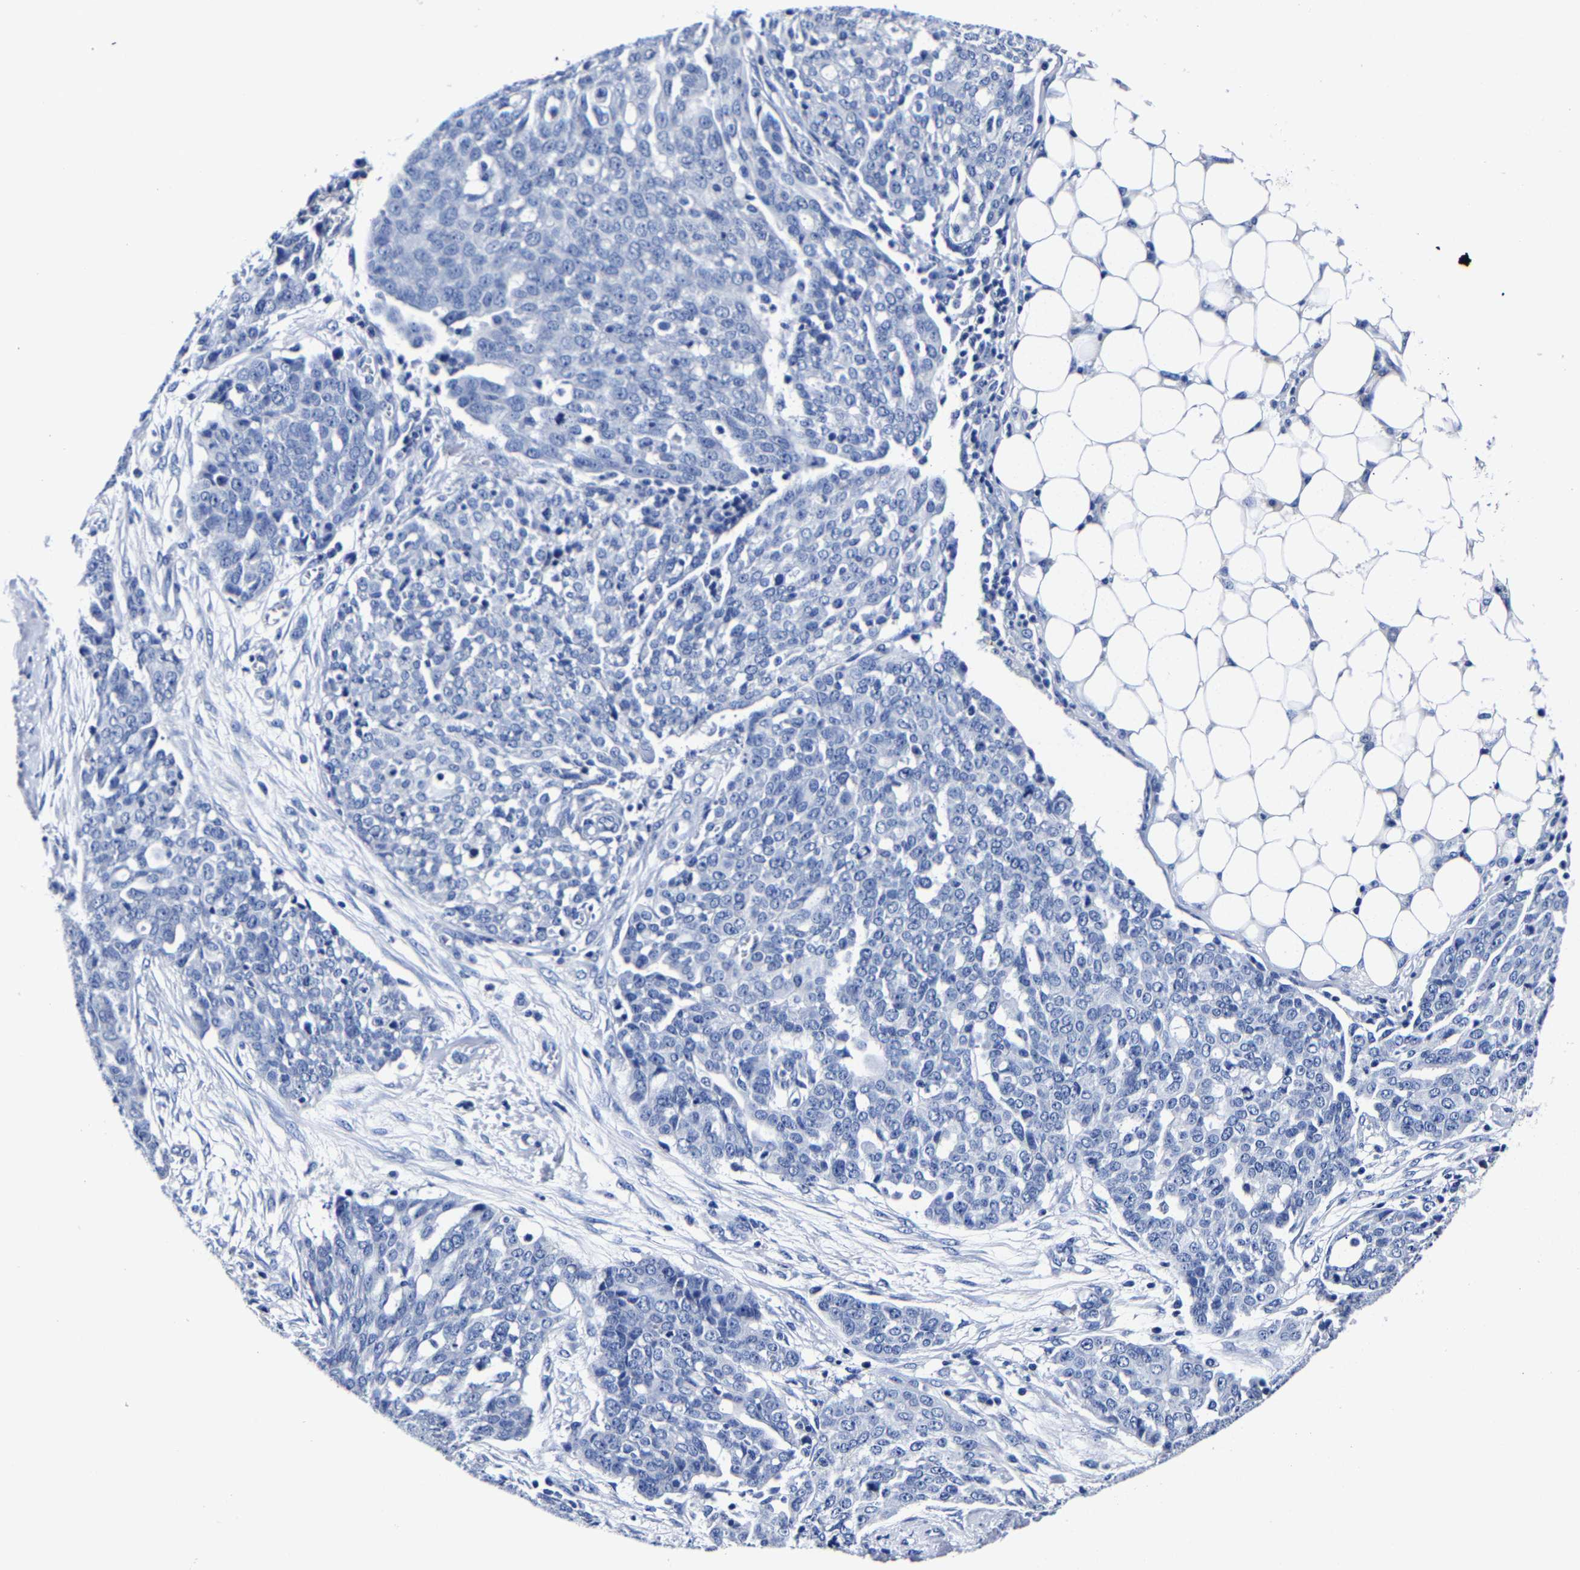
{"staining": {"intensity": "negative", "quantity": "none", "location": "none"}, "tissue": "ovarian cancer", "cell_type": "Tumor cells", "image_type": "cancer", "snomed": [{"axis": "morphology", "description": "Cystadenocarcinoma, serous, NOS"}, {"axis": "topography", "description": "Soft tissue"}, {"axis": "topography", "description": "Ovary"}], "caption": "This is an immunohistochemistry photomicrograph of ovarian cancer (serous cystadenocarcinoma). There is no staining in tumor cells.", "gene": "CPA2", "patient": {"sex": "female", "age": 57}}